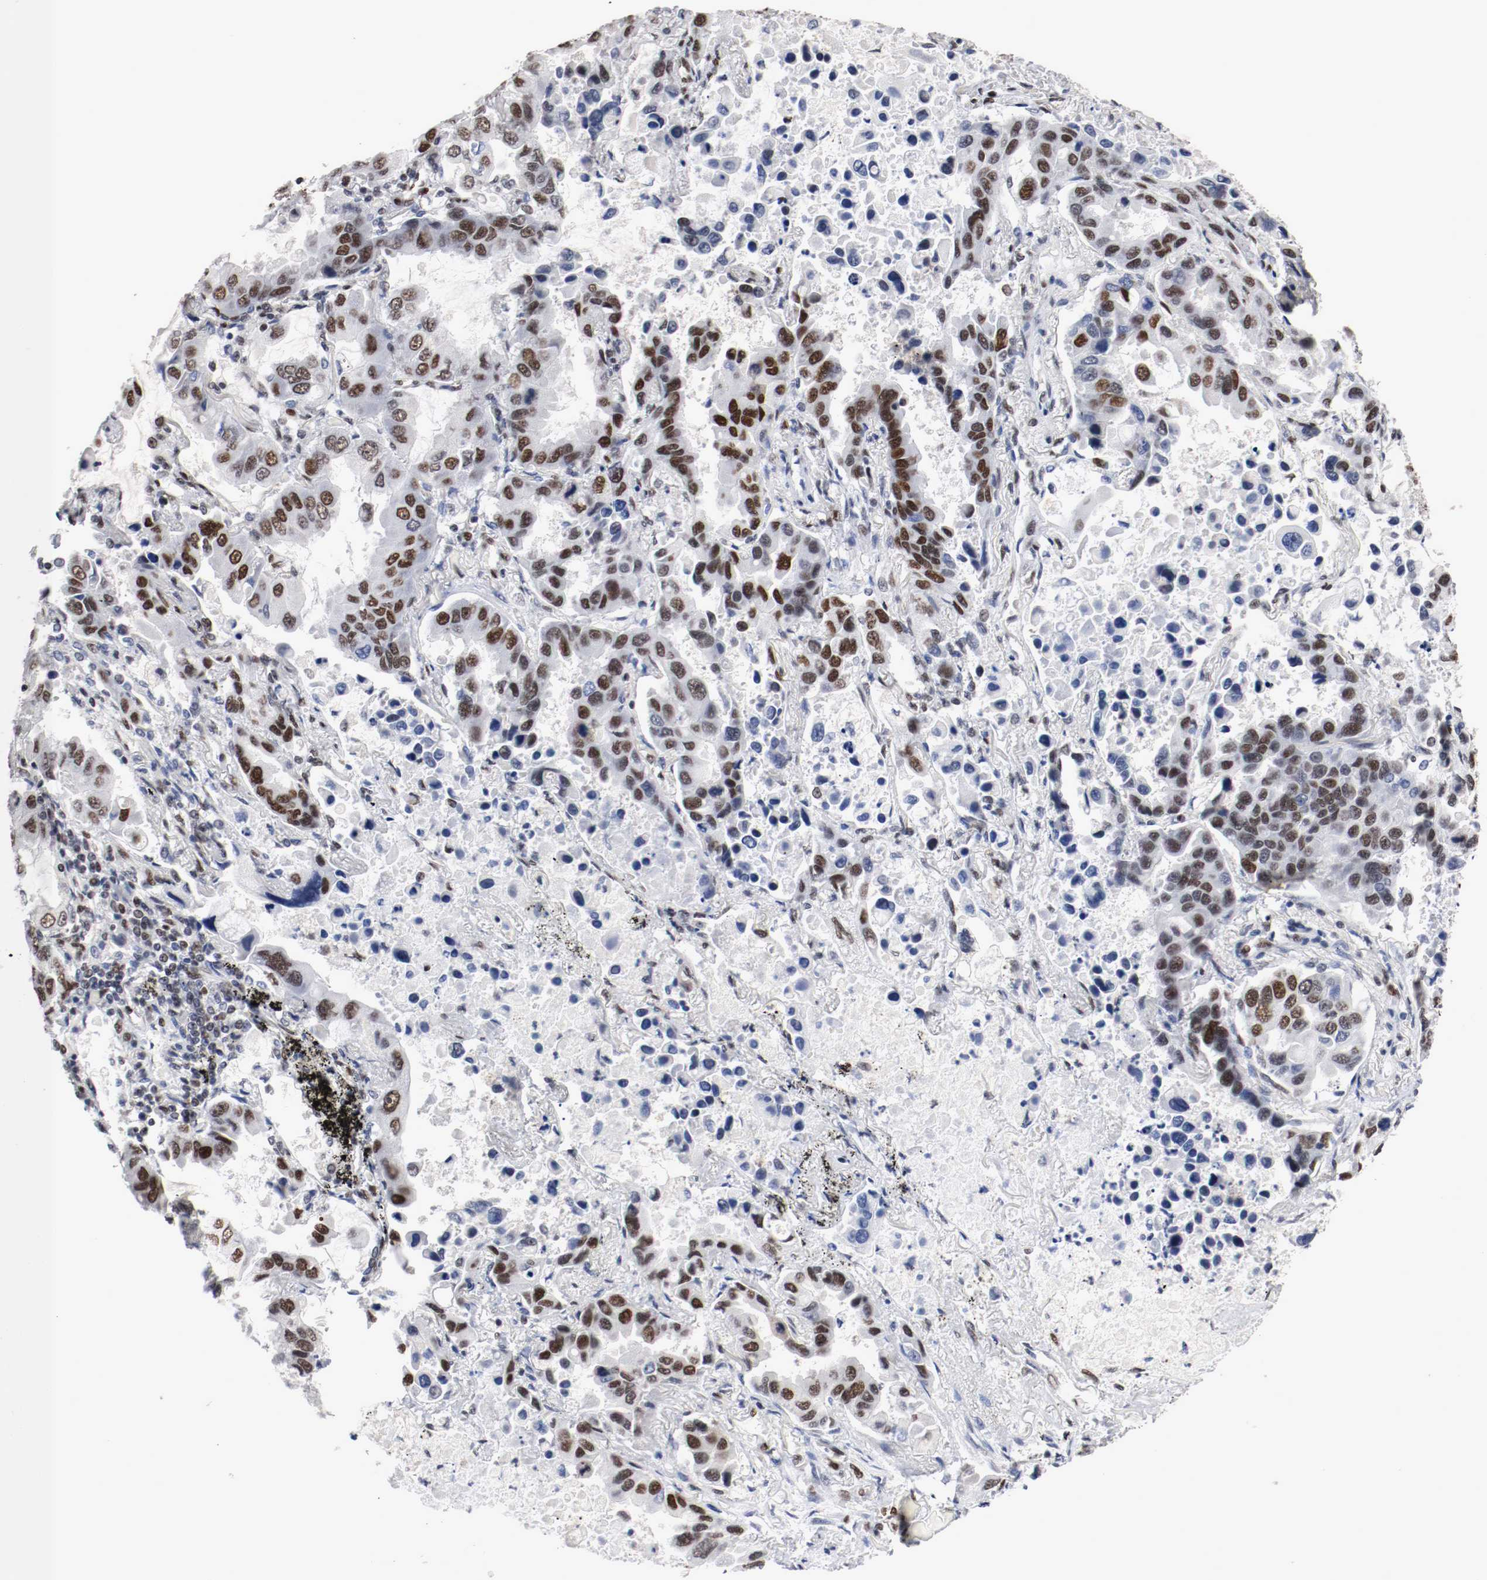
{"staining": {"intensity": "strong", "quantity": ">75%", "location": "nuclear"}, "tissue": "lung cancer", "cell_type": "Tumor cells", "image_type": "cancer", "snomed": [{"axis": "morphology", "description": "Adenocarcinoma, NOS"}, {"axis": "topography", "description": "Lung"}], "caption": "Protein expression by IHC exhibits strong nuclear expression in about >75% of tumor cells in lung adenocarcinoma. The protein of interest is stained brown, and the nuclei are stained in blue (DAB IHC with brightfield microscopy, high magnification).", "gene": "MEF2D", "patient": {"sex": "male", "age": 64}}